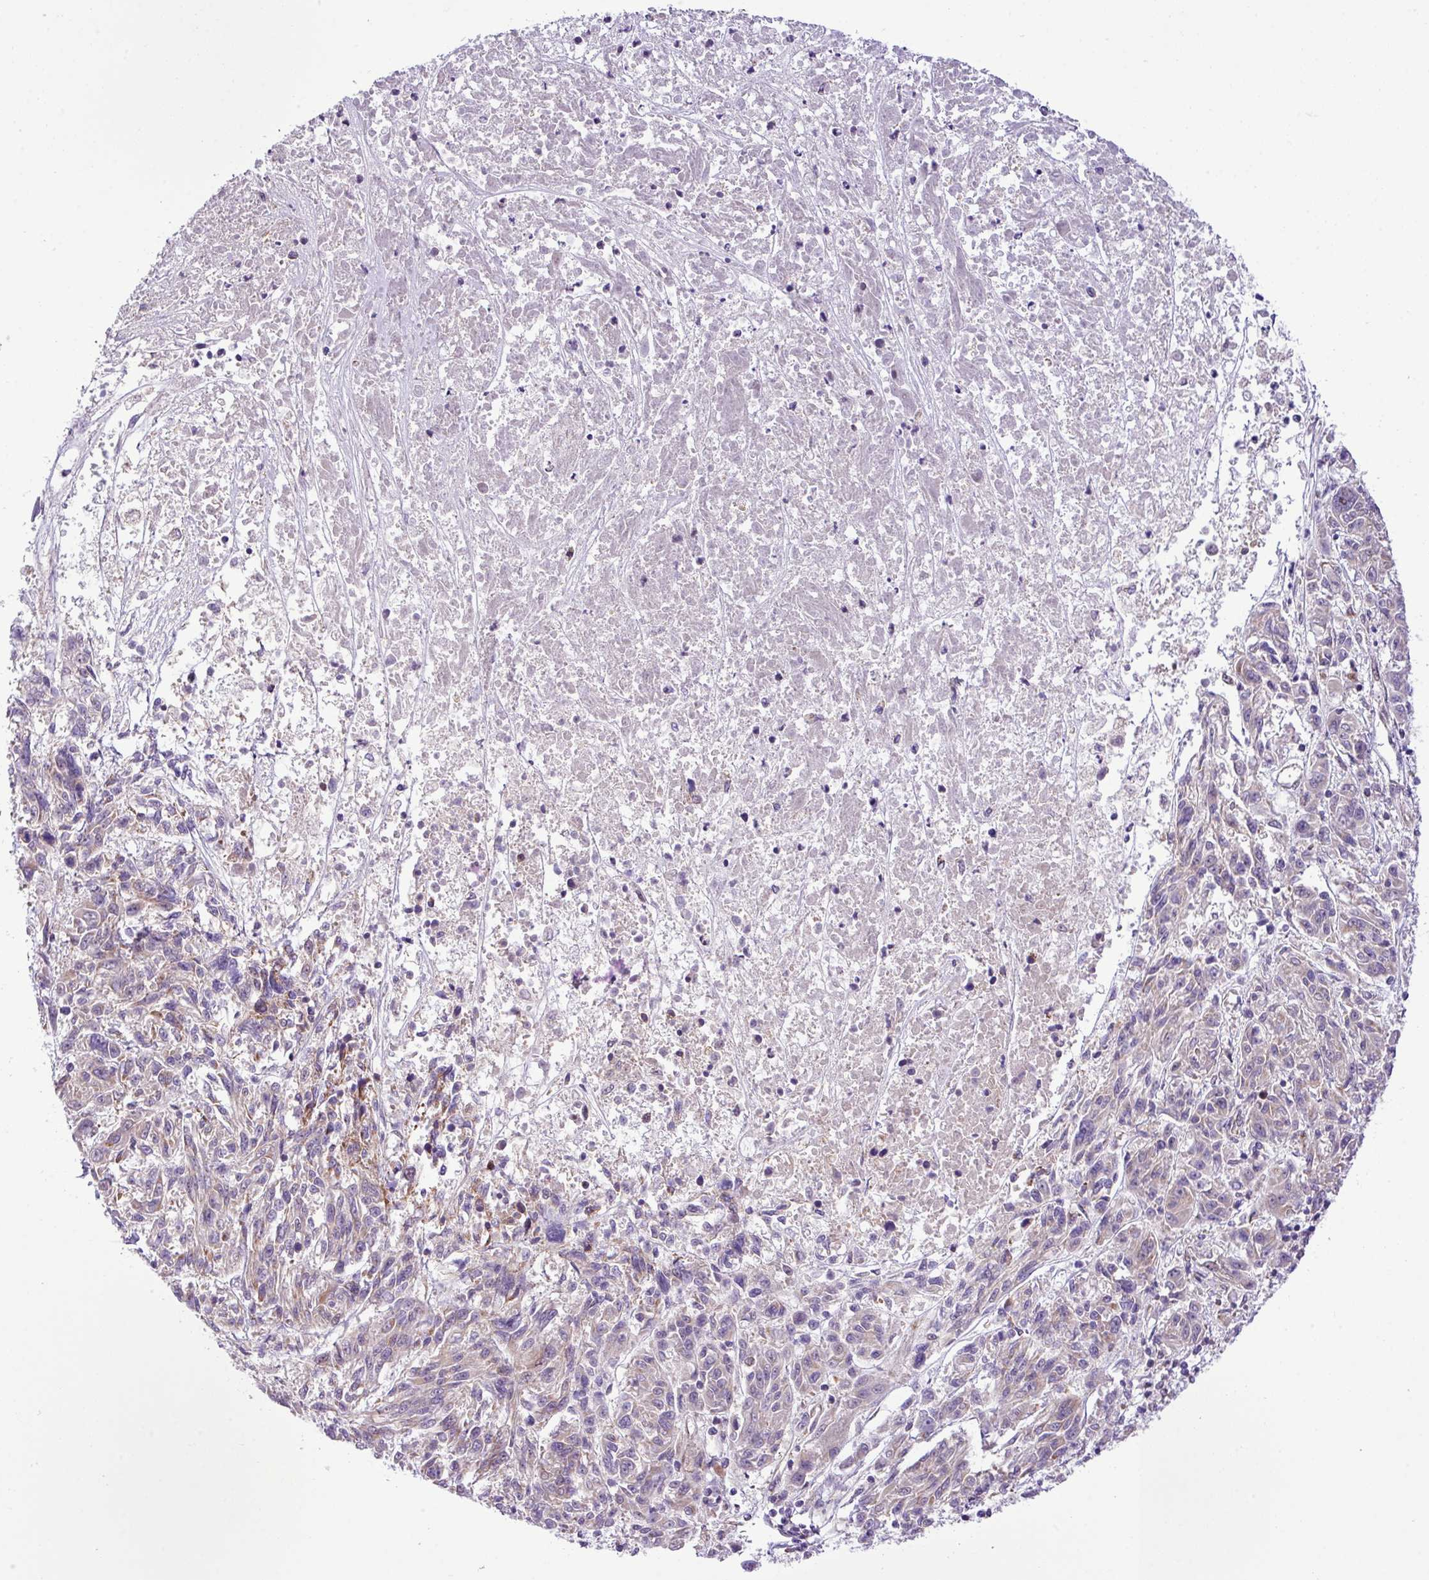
{"staining": {"intensity": "negative", "quantity": "none", "location": "none"}, "tissue": "melanoma", "cell_type": "Tumor cells", "image_type": "cancer", "snomed": [{"axis": "morphology", "description": "Malignant melanoma, NOS"}, {"axis": "topography", "description": "Skin"}], "caption": "Tumor cells show no significant protein positivity in malignant melanoma.", "gene": "B3GNT9", "patient": {"sex": "male", "age": 53}}